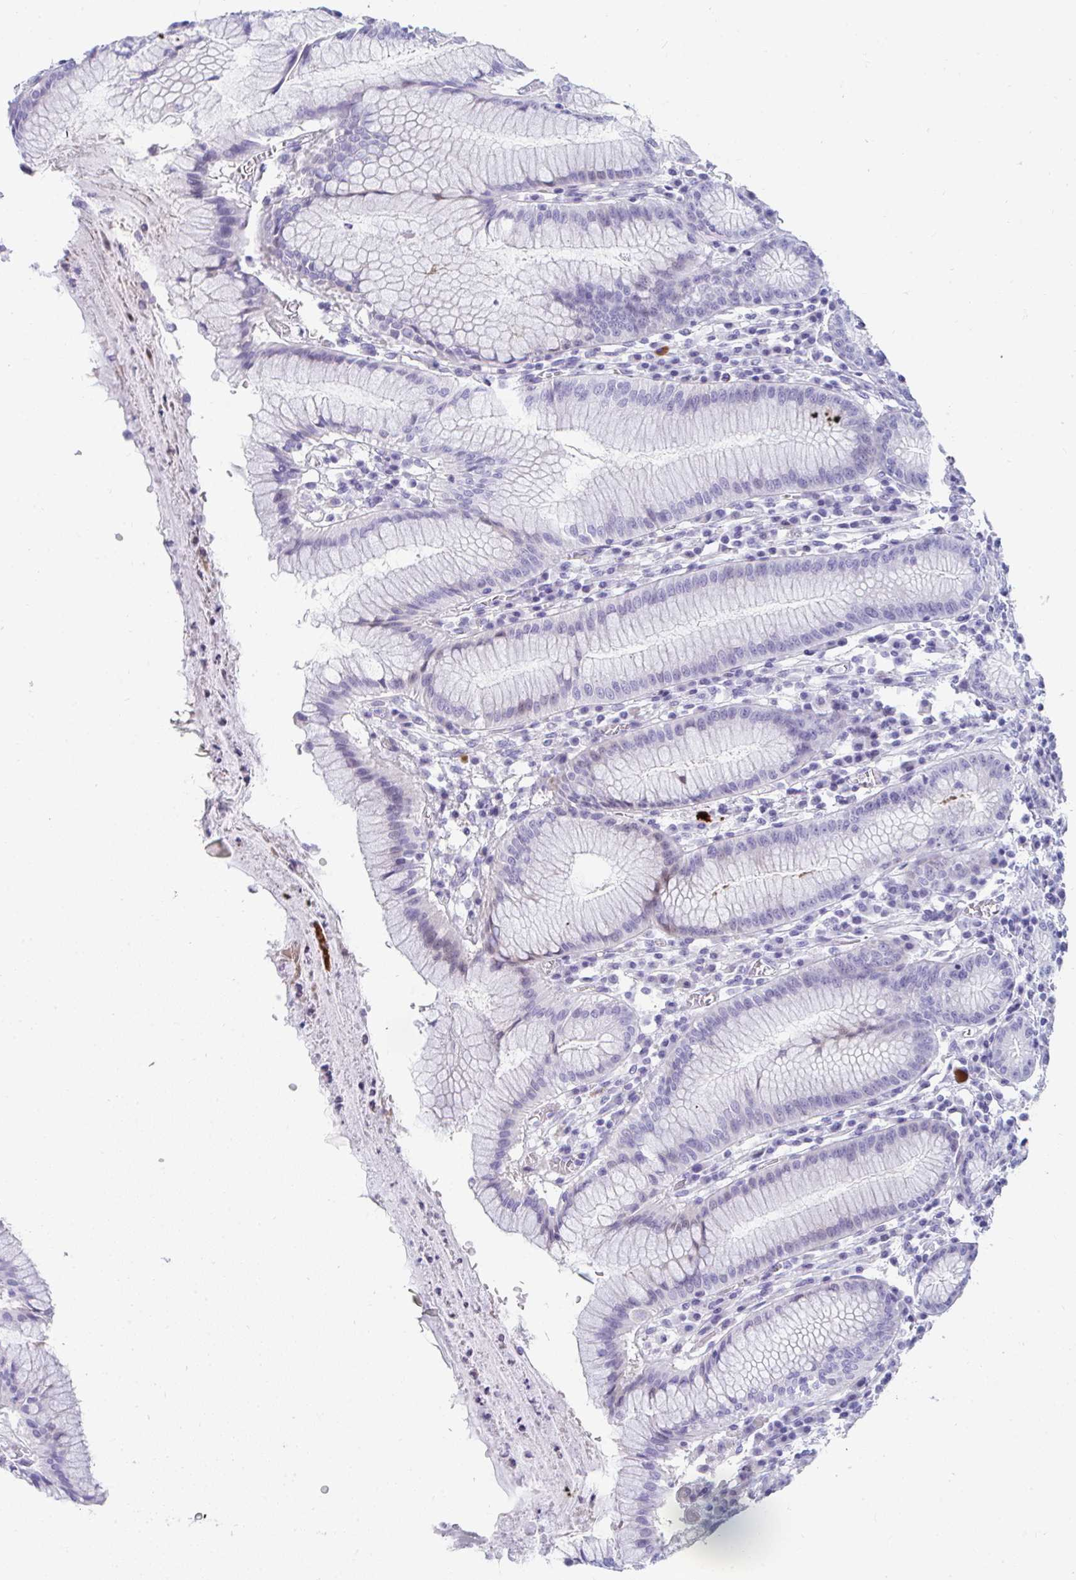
{"staining": {"intensity": "negative", "quantity": "none", "location": "none"}, "tissue": "stomach", "cell_type": "Glandular cells", "image_type": "normal", "snomed": [{"axis": "morphology", "description": "Normal tissue, NOS"}, {"axis": "topography", "description": "Stomach"}], "caption": "A high-resolution image shows IHC staining of unremarkable stomach, which exhibits no significant positivity in glandular cells. The staining is performed using DAB brown chromogen with nuclei counter-stained in using hematoxylin.", "gene": "TTC30A", "patient": {"sex": "male", "age": 55}}